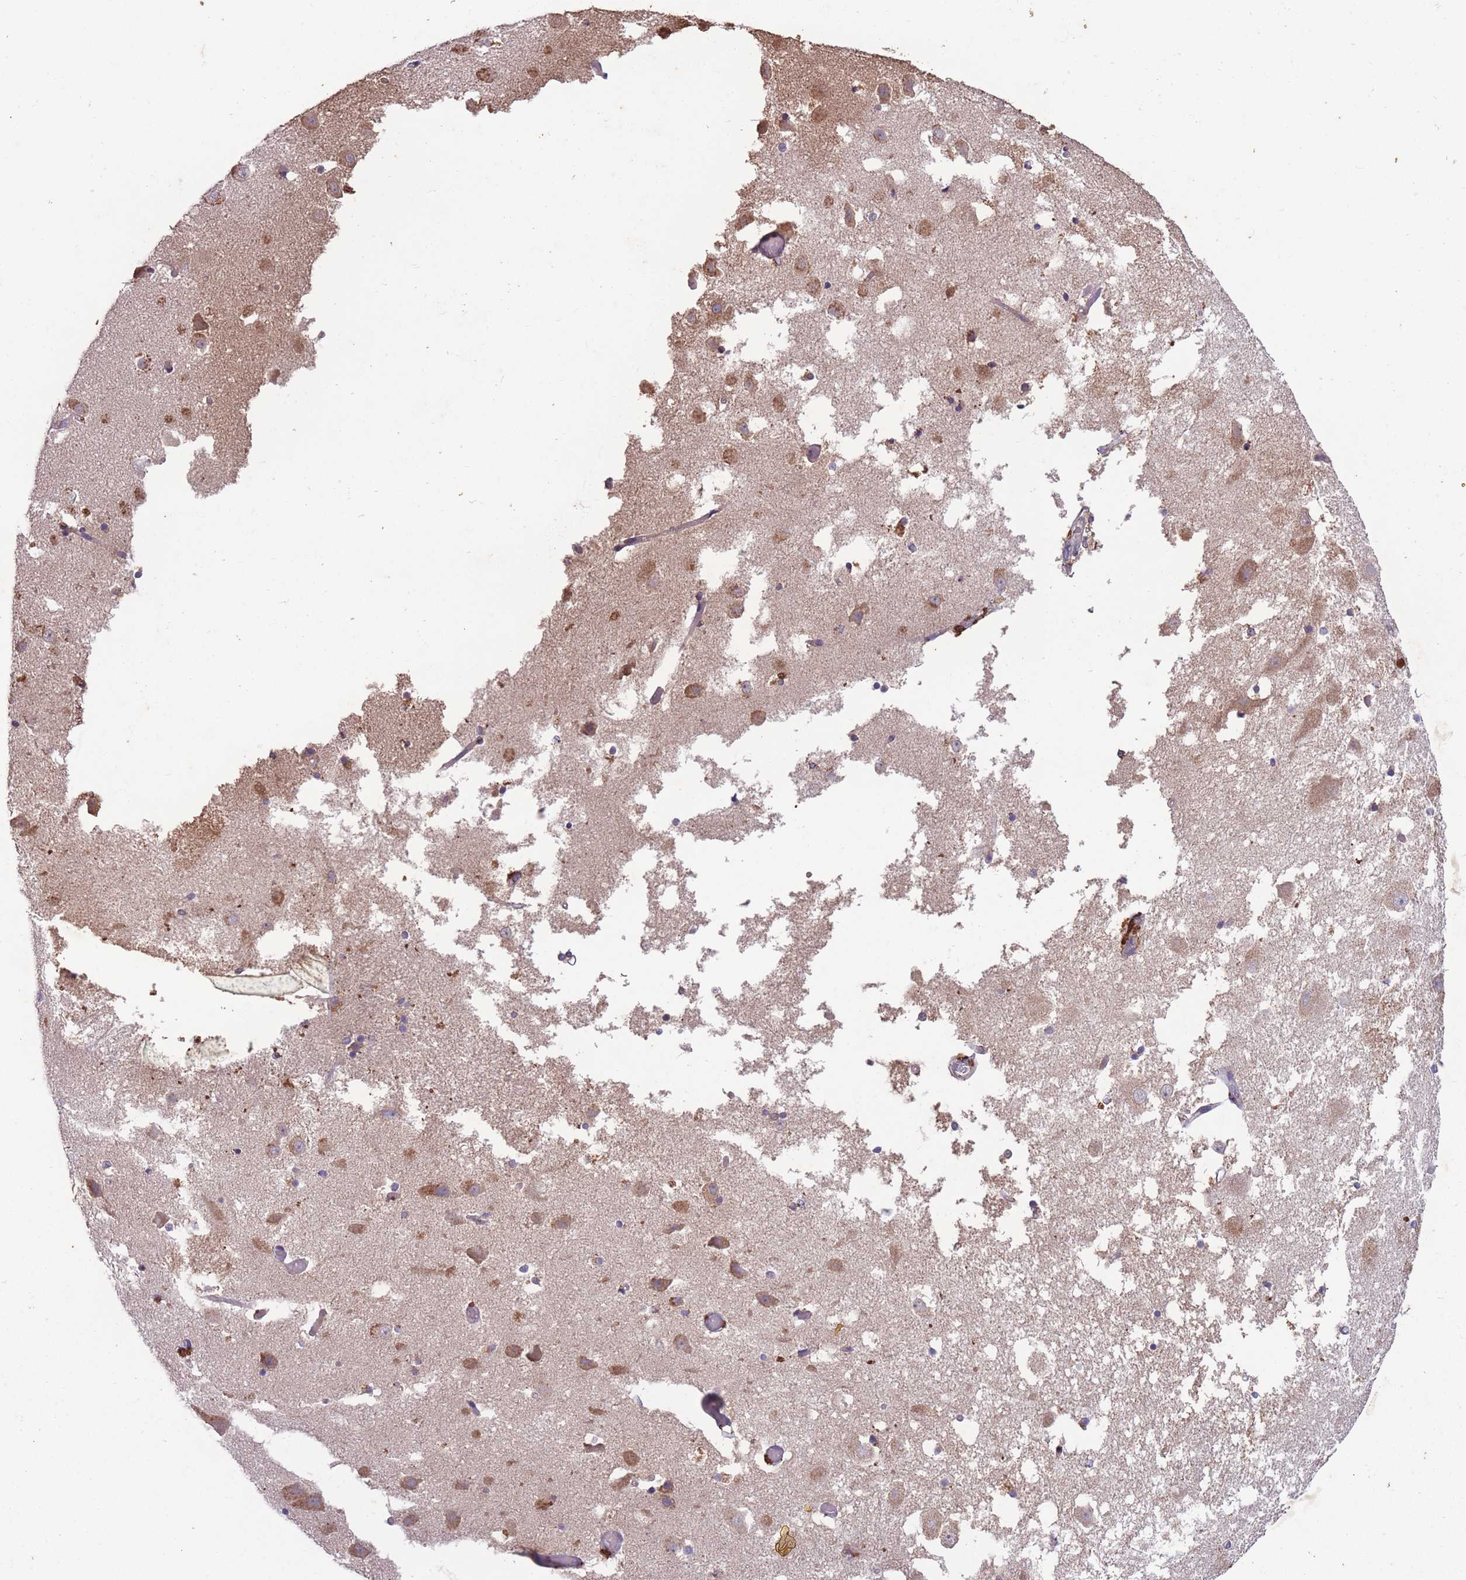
{"staining": {"intensity": "strong", "quantity": "<25%", "location": "cytoplasmic/membranous"}, "tissue": "hippocampus", "cell_type": "Glial cells", "image_type": "normal", "snomed": [{"axis": "morphology", "description": "Normal tissue, NOS"}, {"axis": "topography", "description": "Hippocampus"}], "caption": "The histopathology image reveals immunohistochemical staining of benign hippocampus. There is strong cytoplasmic/membranous expression is identified in approximately <25% of glial cells.", "gene": "STIM2", "patient": {"sex": "female", "age": 52}}